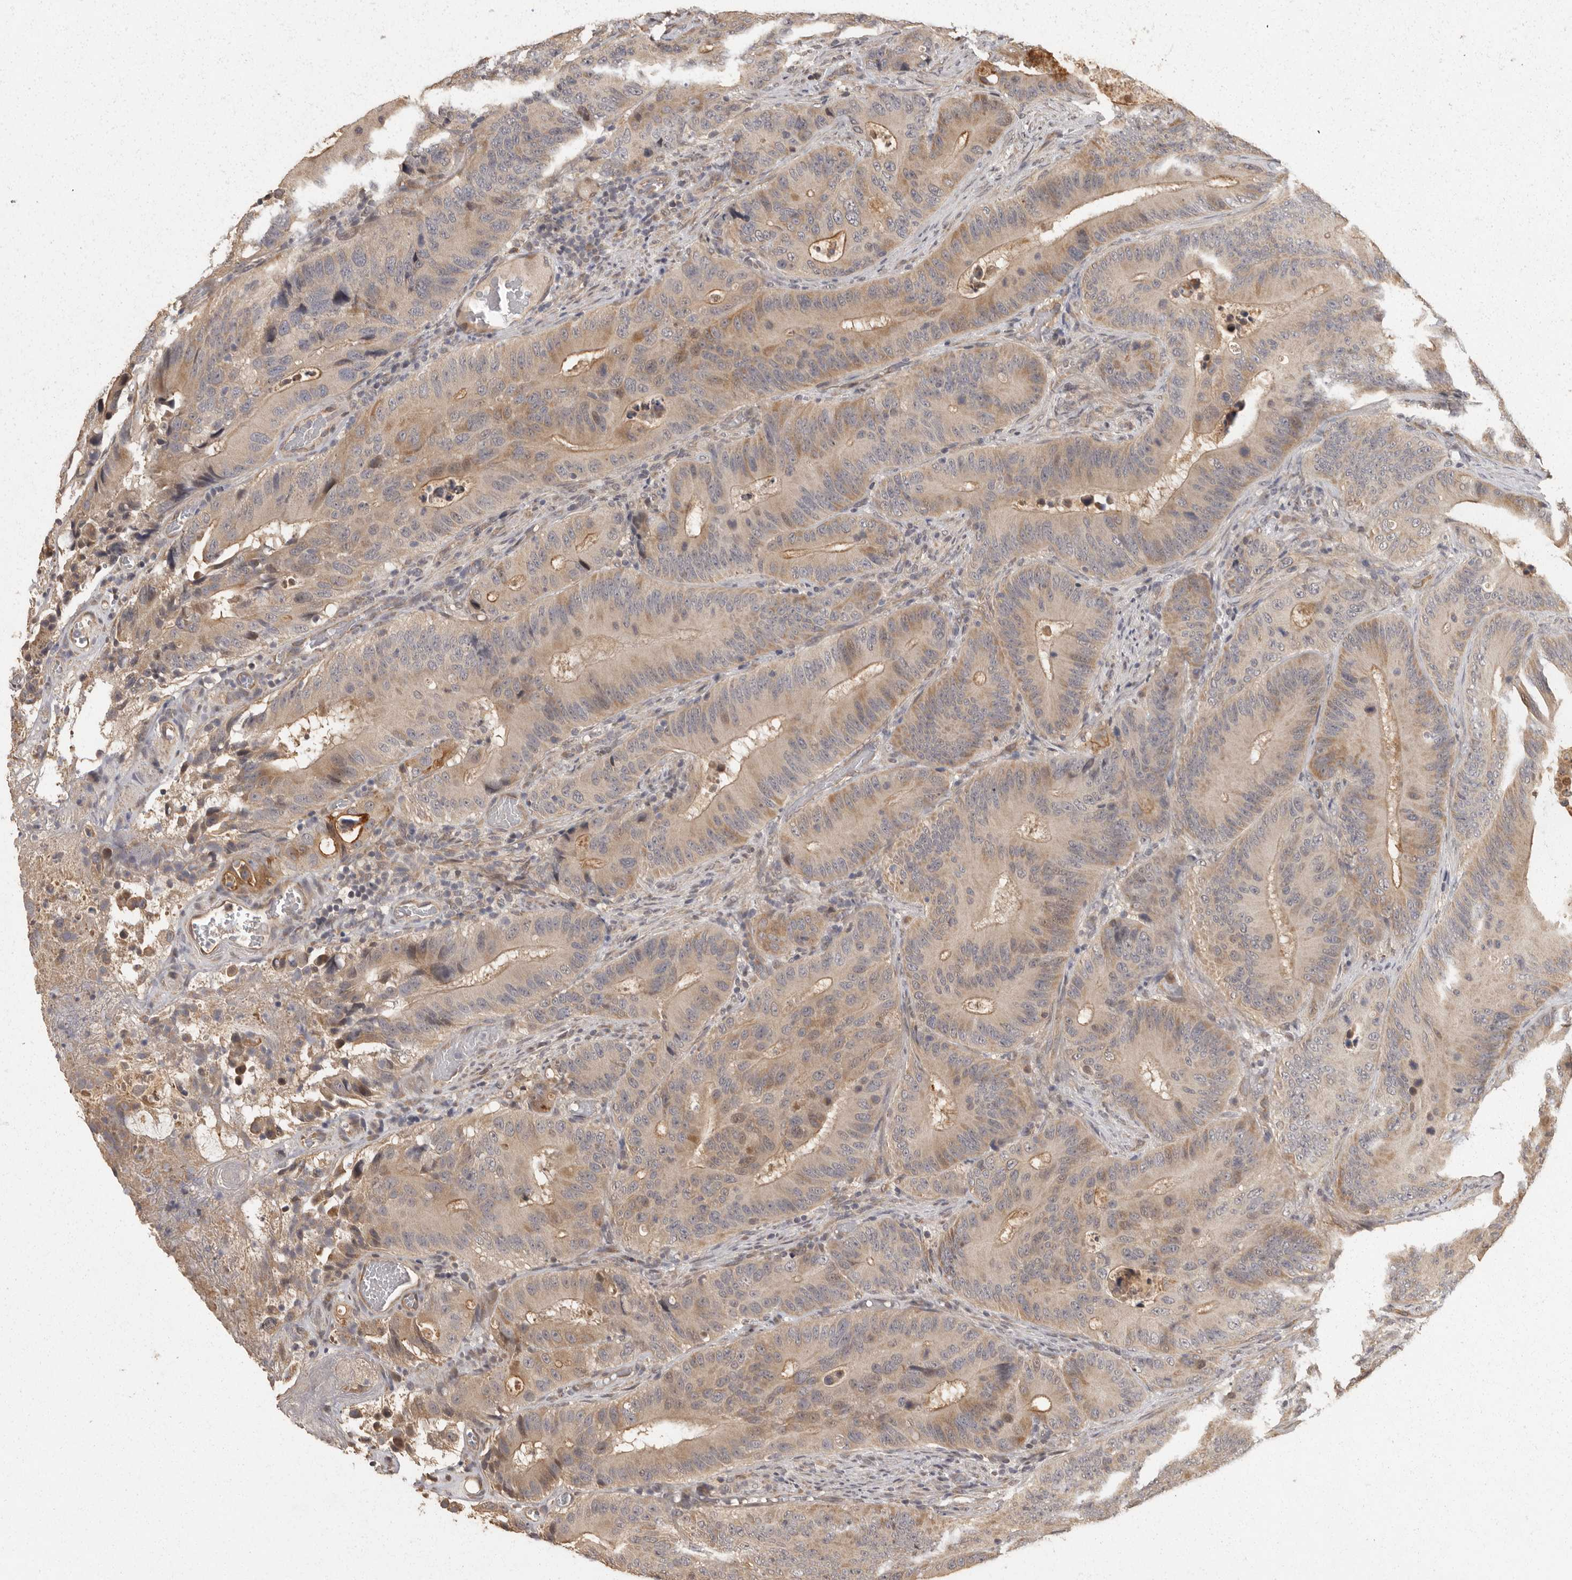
{"staining": {"intensity": "weak", "quantity": ">75%", "location": "cytoplasmic/membranous"}, "tissue": "colorectal cancer", "cell_type": "Tumor cells", "image_type": "cancer", "snomed": [{"axis": "morphology", "description": "Adenocarcinoma, NOS"}, {"axis": "topography", "description": "Colon"}], "caption": "Adenocarcinoma (colorectal) stained with a protein marker shows weak staining in tumor cells.", "gene": "BAIAP2", "patient": {"sex": "male", "age": 83}}